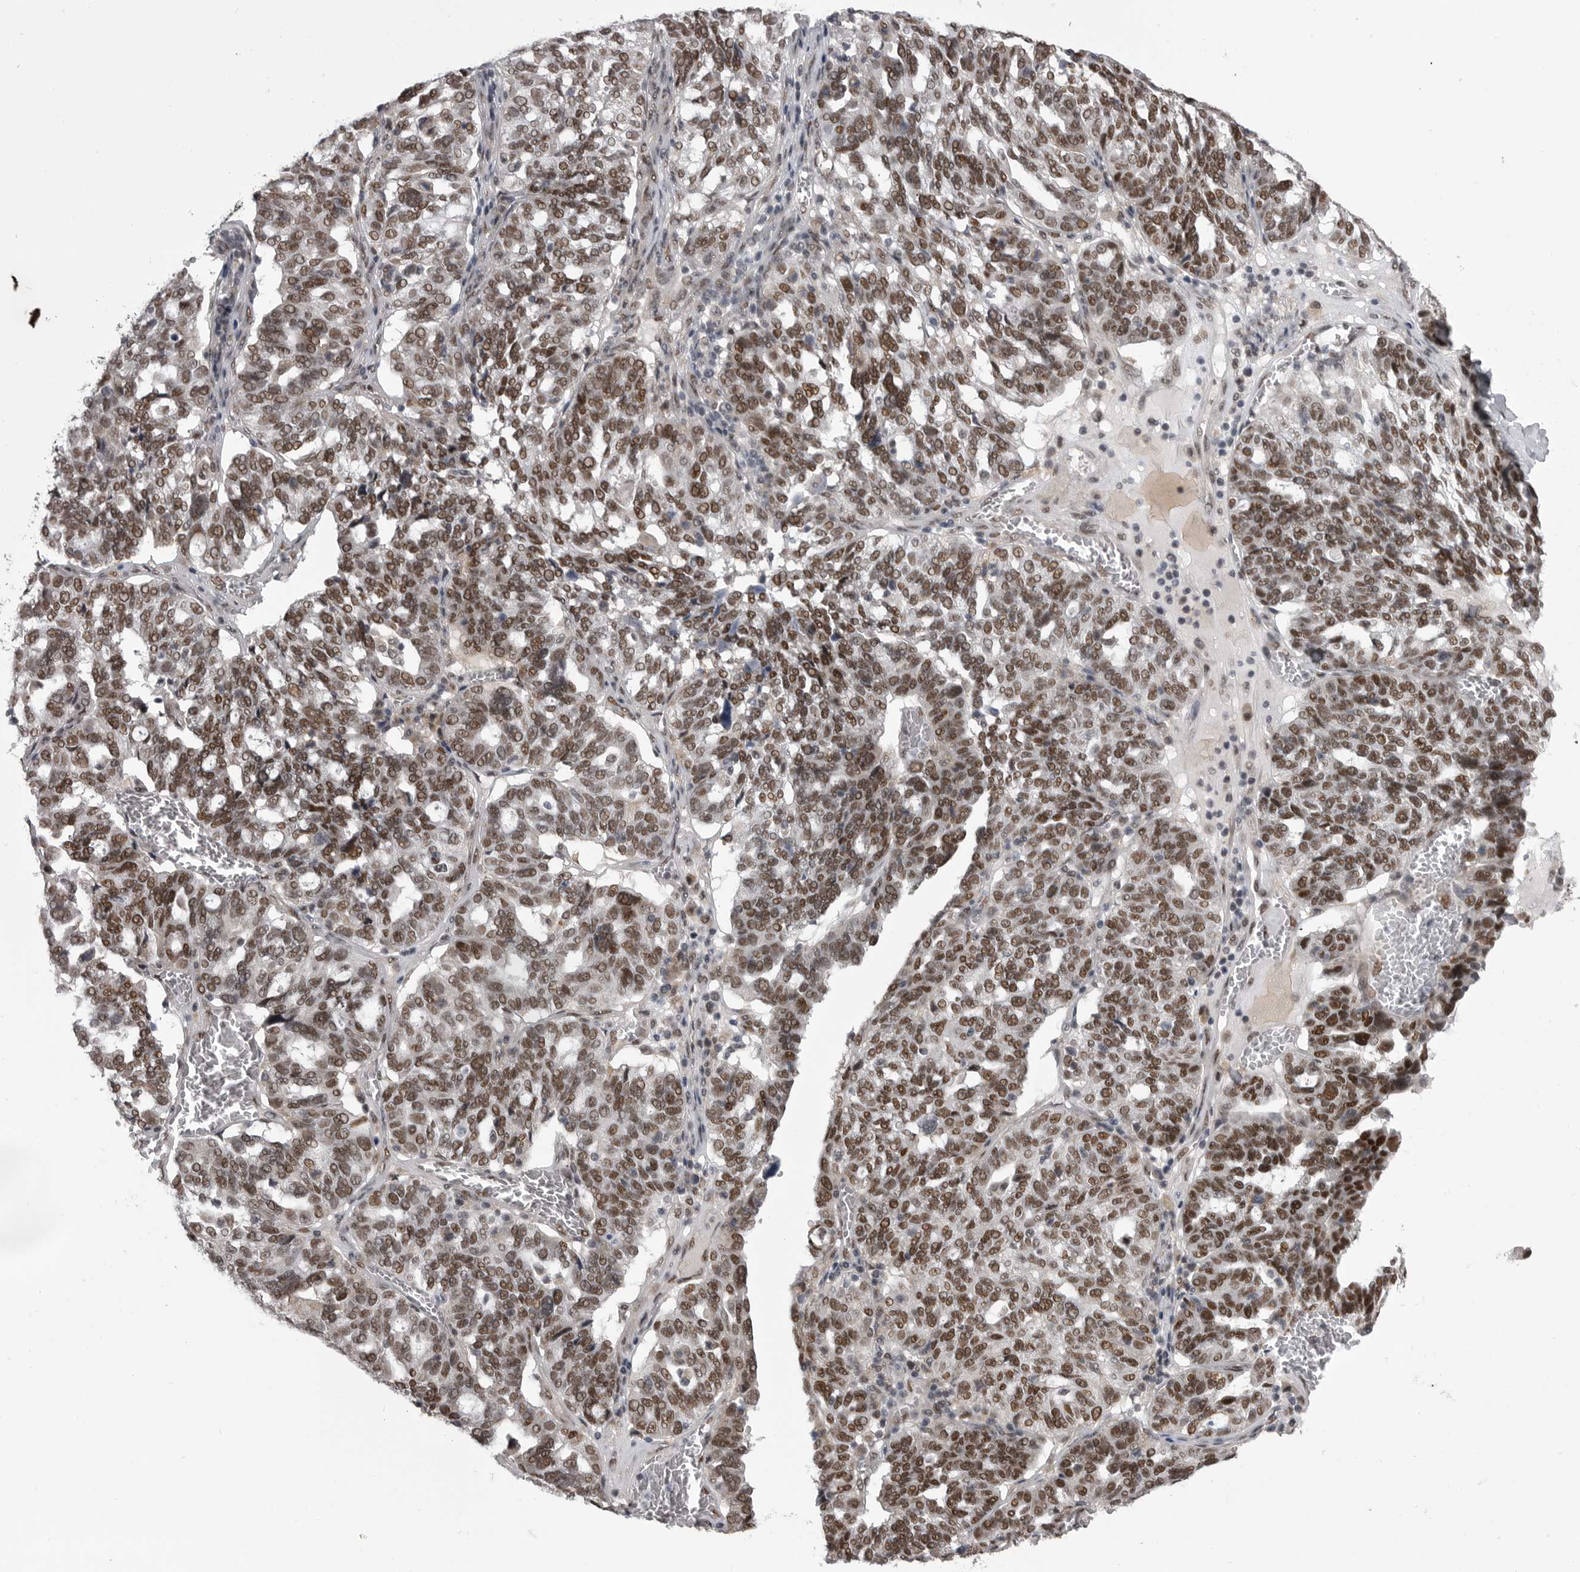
{"staining": {"intensity": "strong", "quantity": ">75%", "location": "nuclear"}, "tissue": "ovarian cancer", "cell_type": "Tumor cells", "image_type": "cancer", "snomed": [{"axis": "morphology", "description": "Cystadenocarcinoma, serous, NOS"}, {"axis": "topography", "description": "Ovary"}], "caption": "About >75% of tumor cells in human ovarian cancer show strong nuclear protein staining as visualized by brown immunohistochemical staining.", "gene": "MEPCE", "patient": {"sex": "female", "age": 59}}